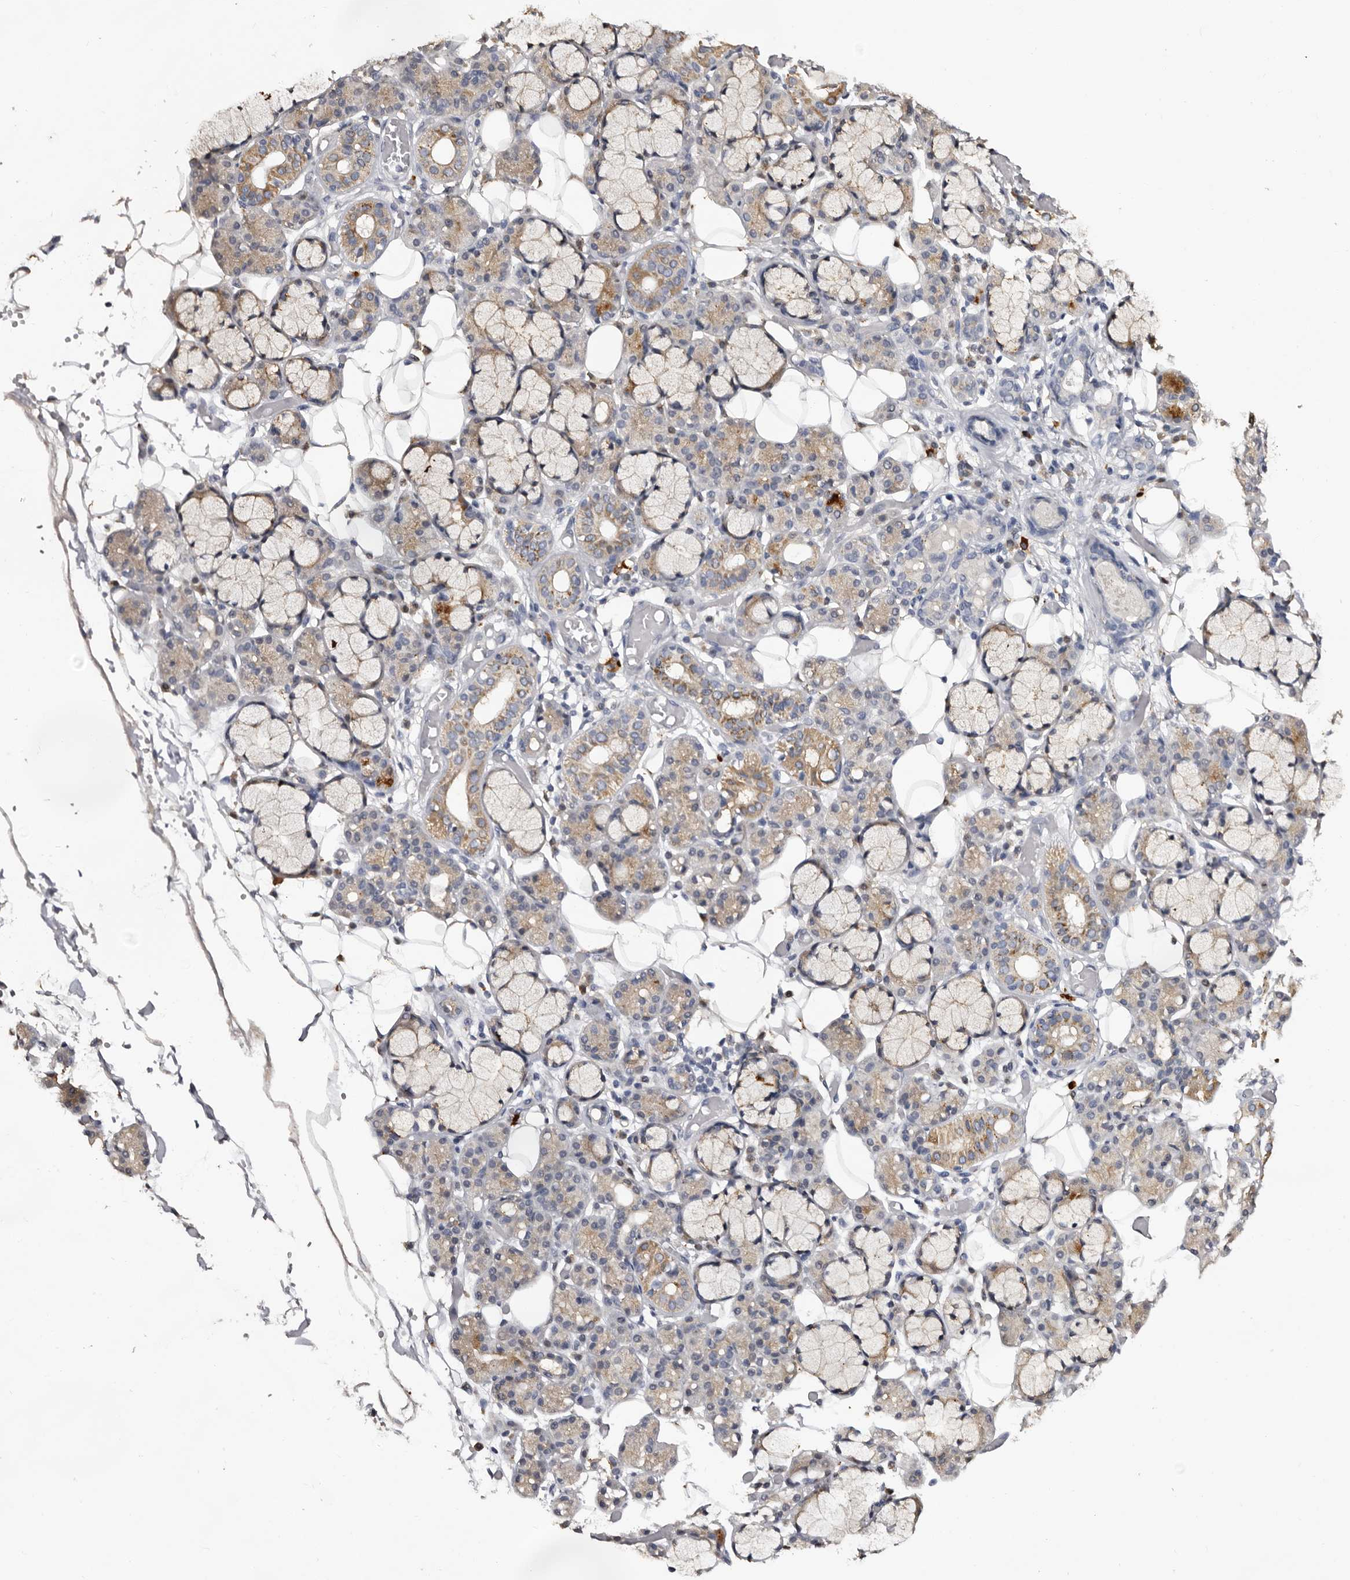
{"staining": {"intensity": "moderate", "quantity": "25%-75%", "location": "cytoplasmic/membranous"}, "tissue": "salivary gland", "cell_type": "Glandular cells", "image_type": "normal", "snomed": [{"axis": "morphology", "description": "Normal tissue, NOS"}, {"axis": "topography", "description": "Salivary gland"}], "caption": "A brown stain highlights moderate cytoplasmic/membranous staining of a protein in glandular cells of unremarkable salivary gland. (DAB IHC, brown staining for protein, blue staining for nuclei).", "gene": "DAP", "patient": {"sex": "male", "age": 63}}